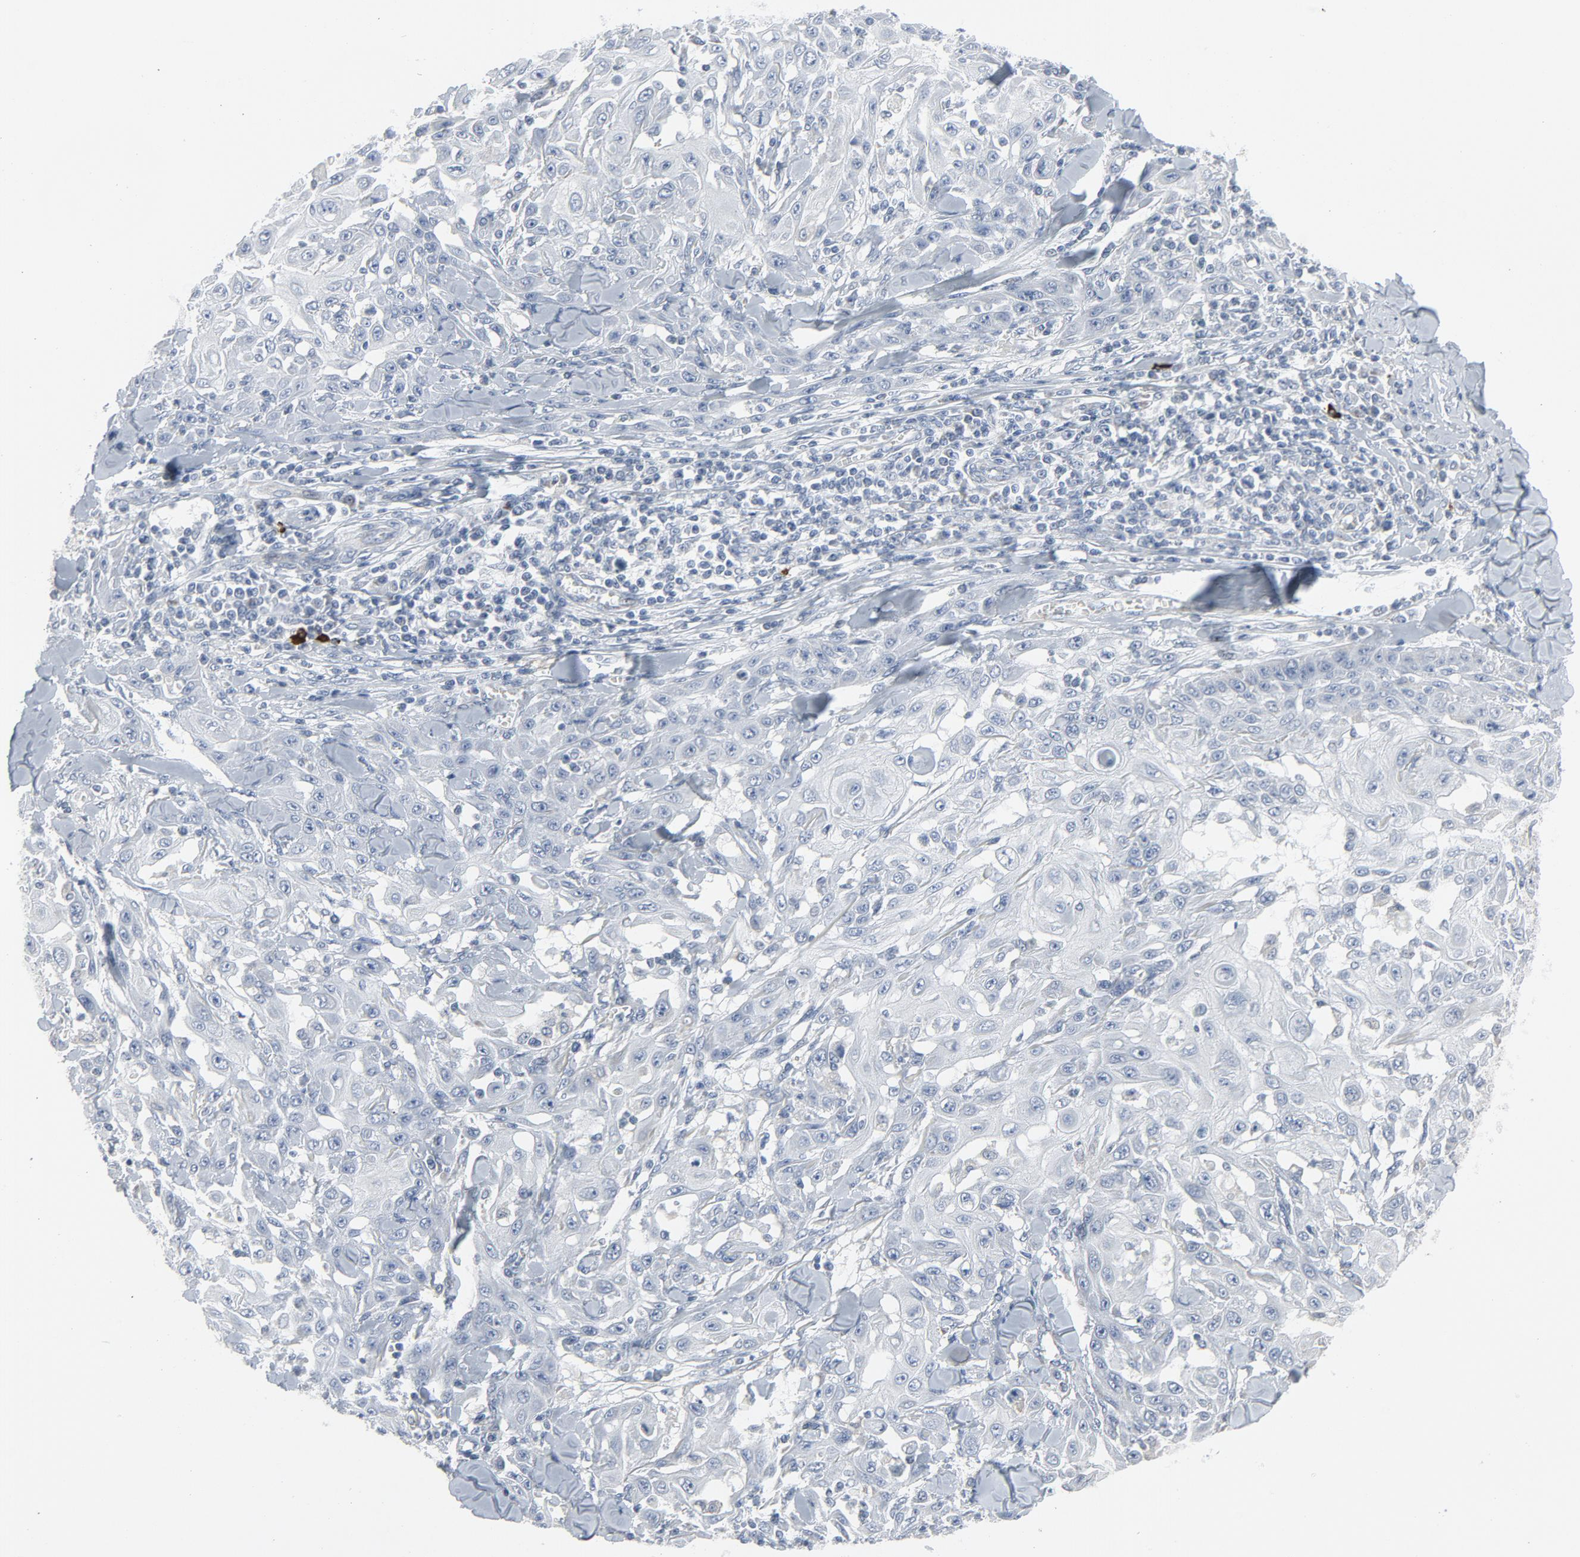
{"staining": {"intensity": "negative", "quantity": "none", "location": "none"}, "tissue": "skin cancer", "cell_type": "Tumor cells", "image_type": "cancer", "snomed": [{"axis": "morphology", "description": "Squamous cell carcinoma, NOS"}, {"axis": "topography", "description": "Skin"}], "caption": "Immunohistochemistry image of human squamous cell carcinoma (skin) stained for a protein (brown), which displays no staining in tumor cells.", "gene": "GPX2", "patient": {"sex": "male", "age": 24}}